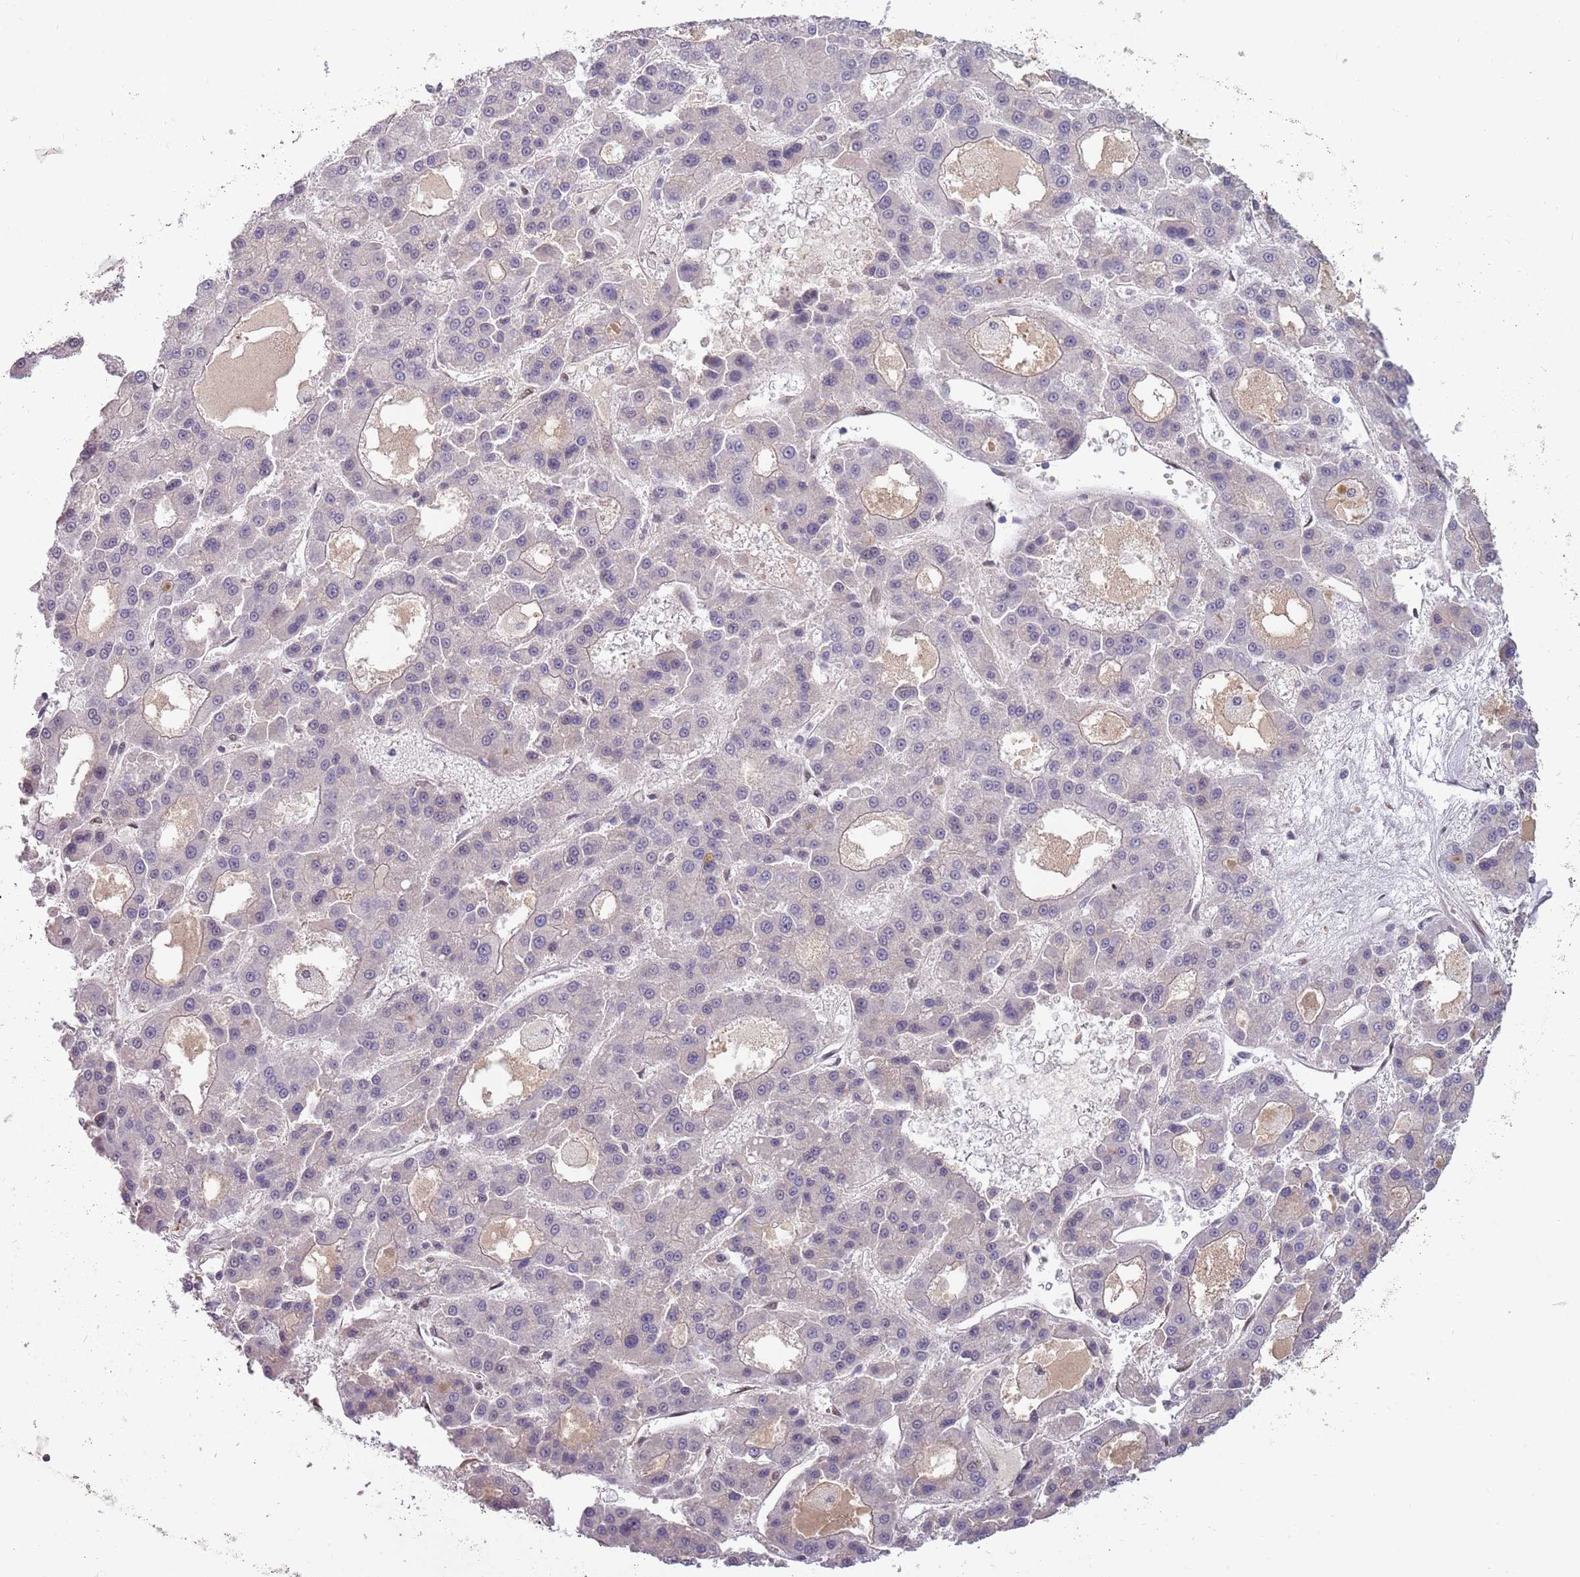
{"staining": {"intensity": "negative", "quantity": "none", "location": "none"}, "tissue": "liver cancer", "cell_type": "Tumor cells", "image_type": "cancer", "snomed": [{"axis": "morphology", "description": "Carcinoma, Hepatocellular, NOS"}, {"axis": "topography", "description": "Liver"}], "caption": "There is no significant expression in tumor cells of liver hepatocellular carcinoma.", "gene": "ZBTB7A", "patient": {"sex": "male", "age": 70}}